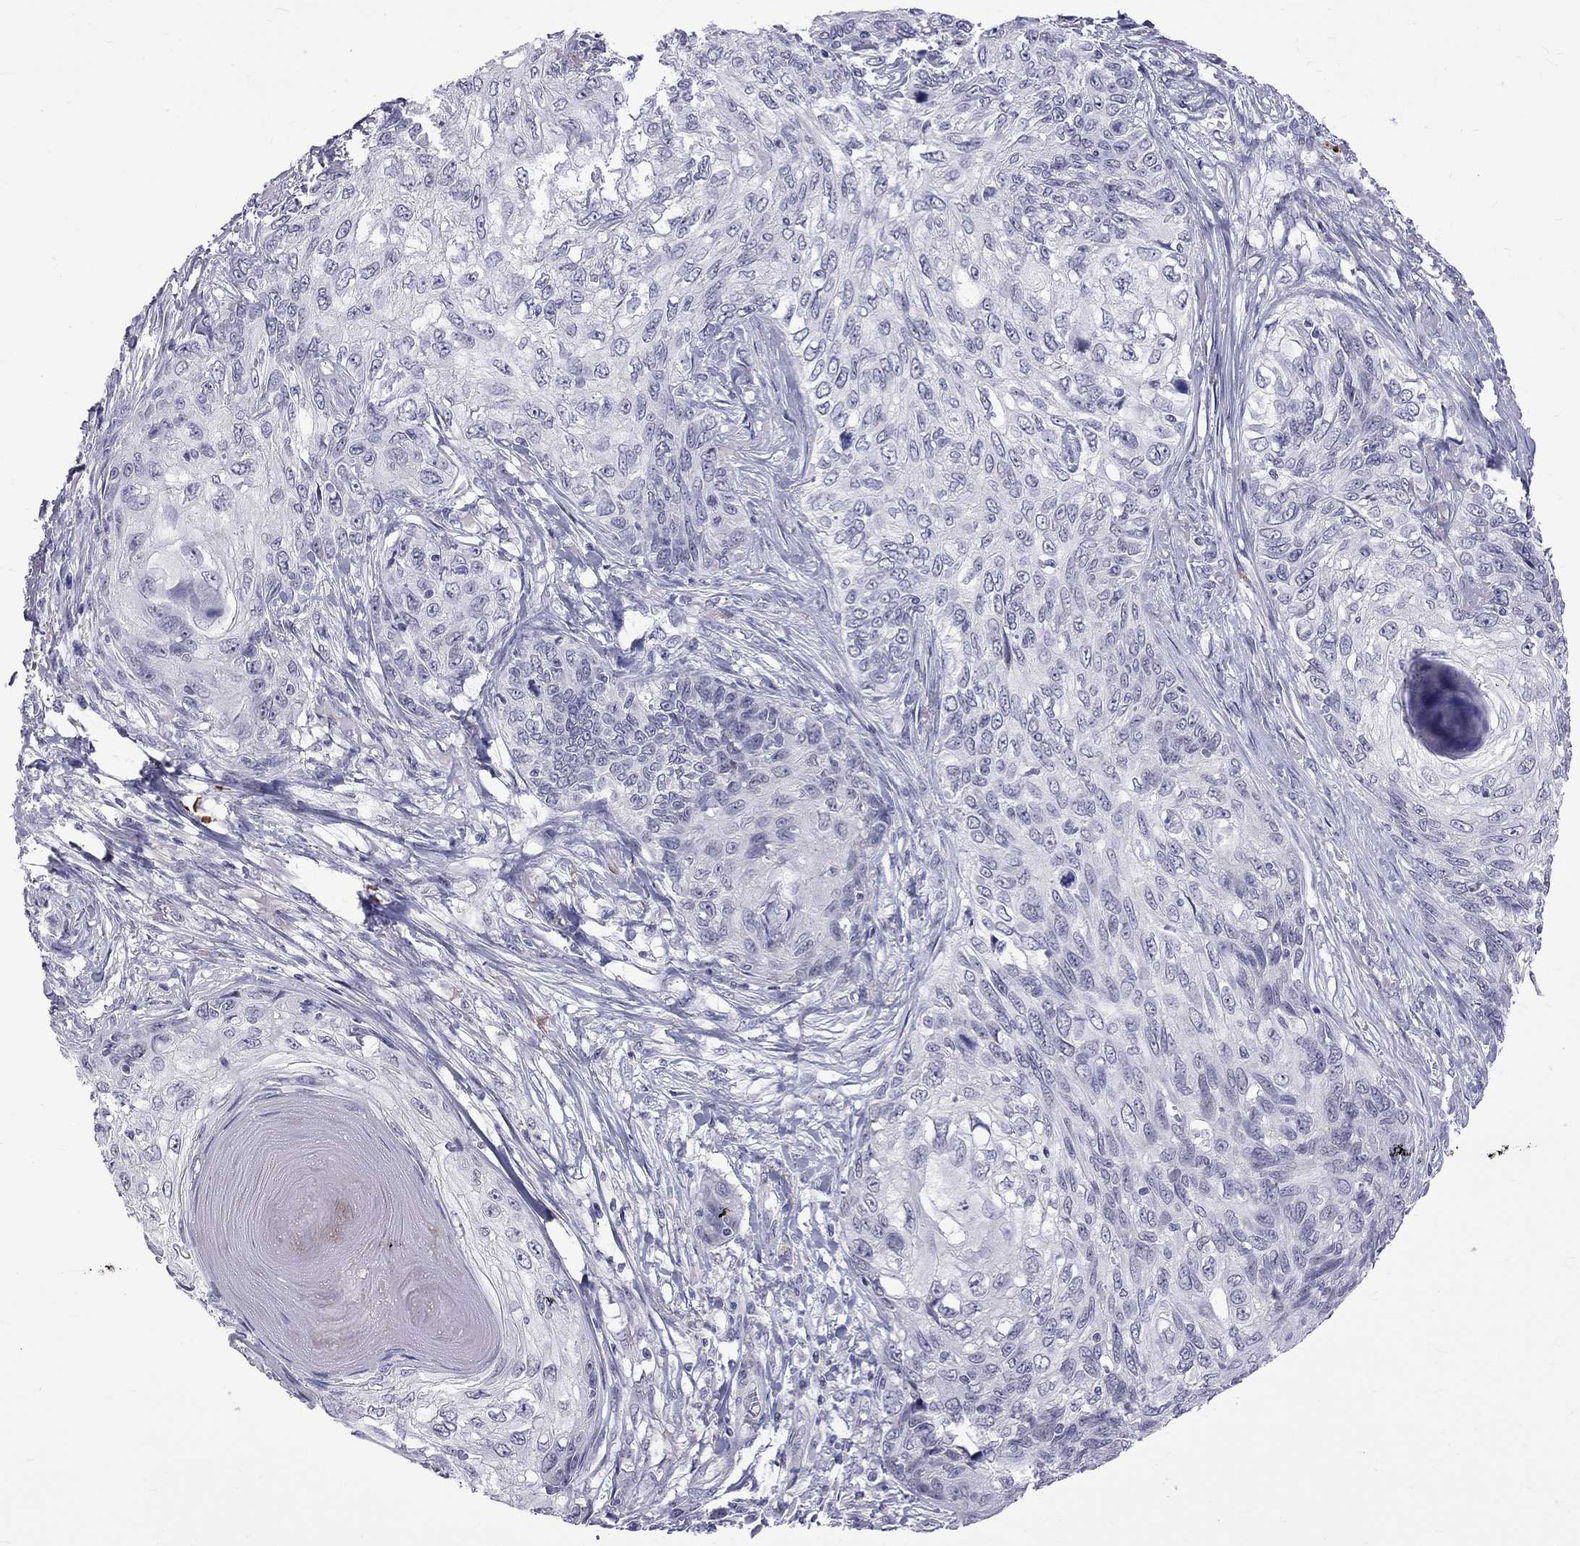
{"staining": {"intensity": "negative", "quantity": "none", "location": "none"}, "tissue": "skin cancer", "cell_type": "Tumor cells", "image_type": "cancer", "snomed": [{"axis": "morphology", "description": "Squamous cell carcinoma, NOS"}, {"axis": "topography", "description": "Skin"}], "caption": "Immunohistochemistry (IHC) photomicrograph of neoplastic tissue: squamous cell carcinoma (skin) stained with DAB (3,3'-diaminobenzidine) exhibits no significant protein expression in tumor cells.", "gene": "RTL9", "patient": {"sex": "male", "age": 92}}